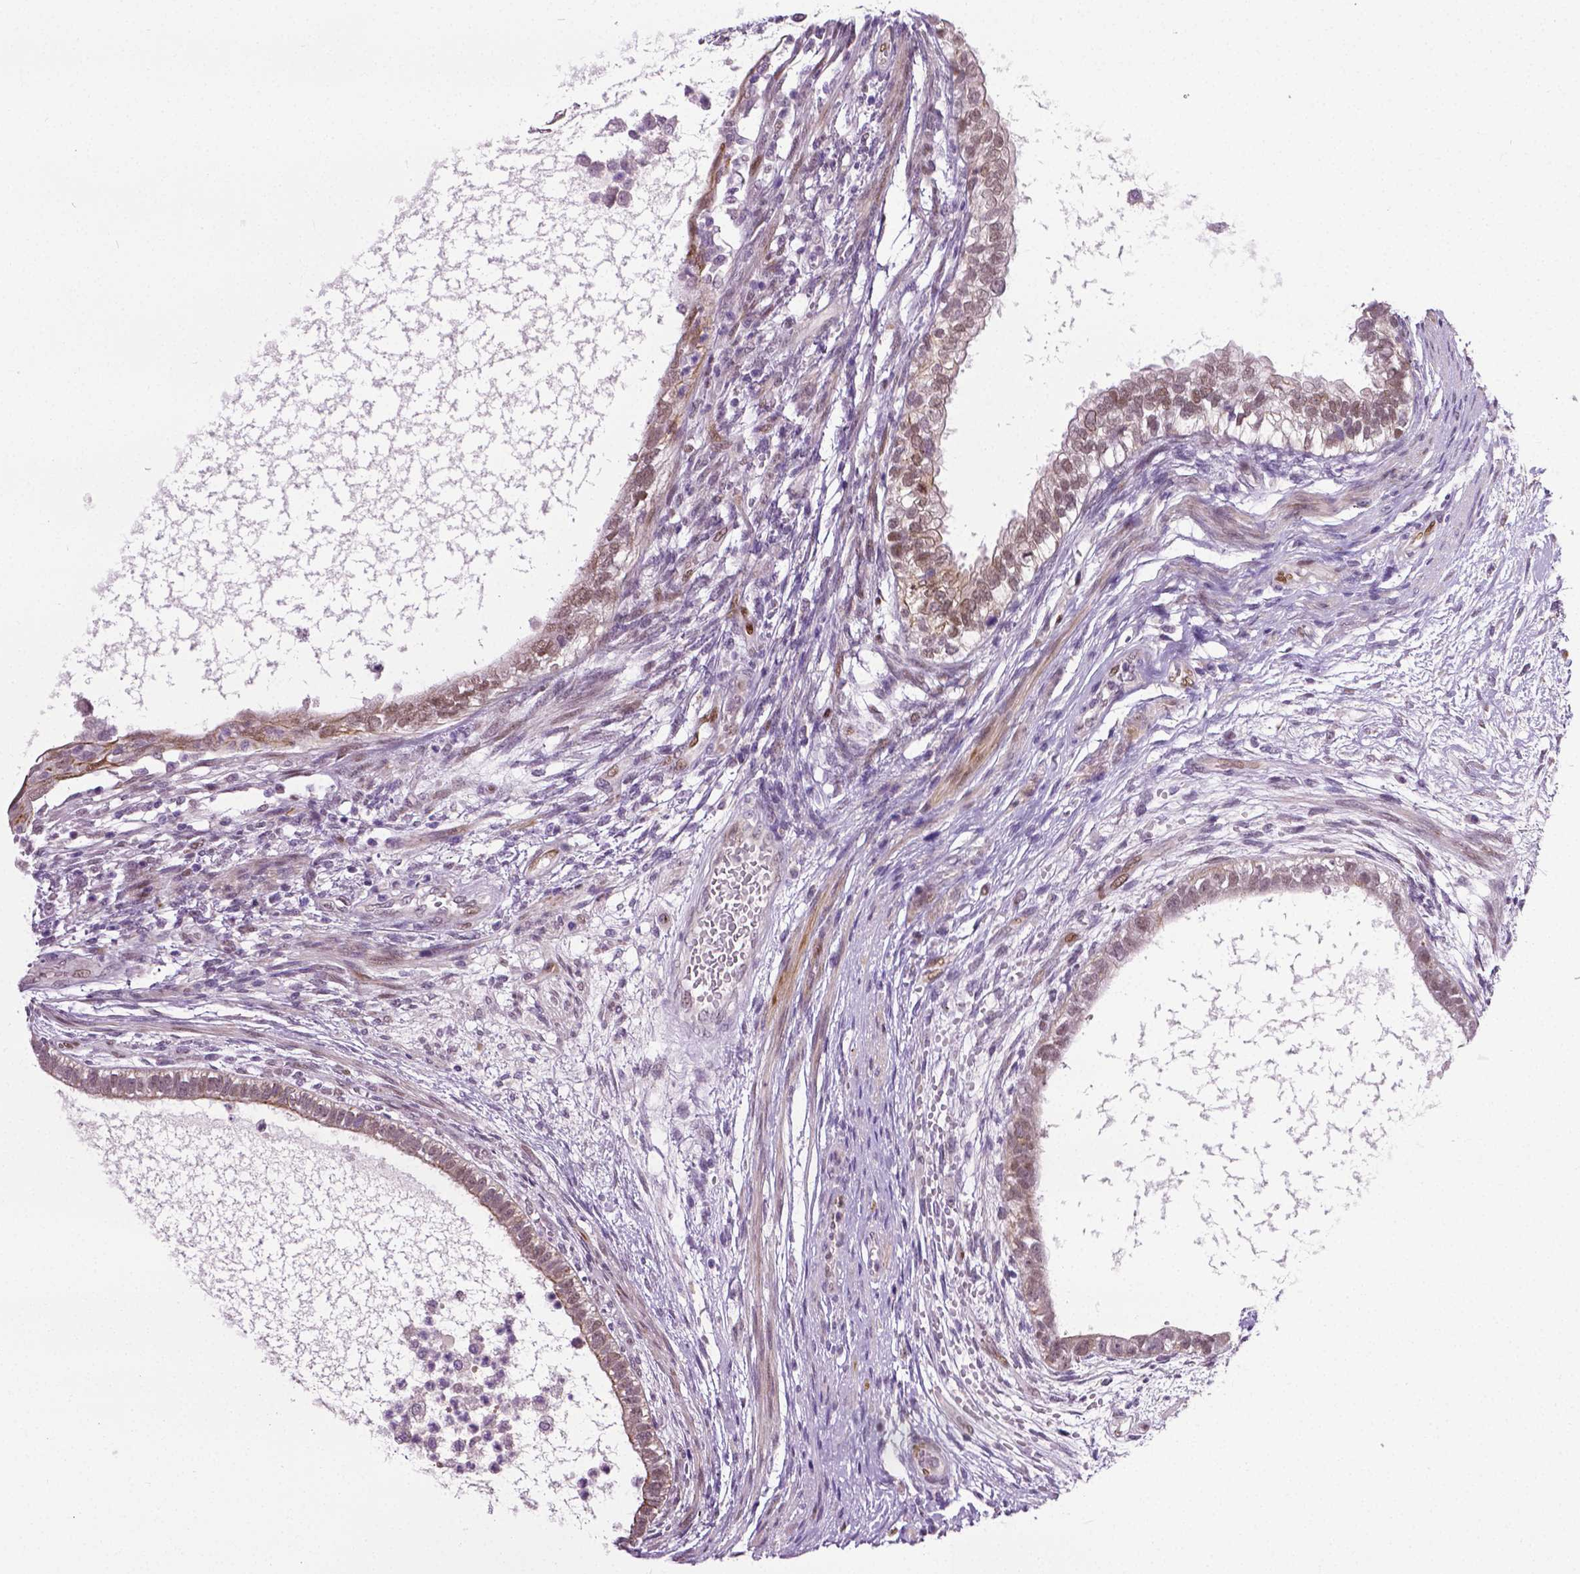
{"staining": {"intensity": "moderate", "quantity": "25%-75%", "location": "cytoplasmic/membranous,nuclear"}, "tissue": "testis cancer", "cell_type": "Tumor cells", "image_type": "cancer", "snomed": [{"axis": "morphology", "description": "Carcinoma, Embryonal, NOS"}, {"axis": "topography", "description": "Testis"}], "caption": "Tumor cells reveal moderate cytoplasmic/membranous and nuclear expression in about 25%-75% of cells in testis cancer (embryonal carcinoma). The staining was performed using DAB, with brown indicating positive protein expression. Nuclei are stained blue with hematoxylin.", "gene": "PTGER3", "patient": {"sex": "male", "age": 26}}